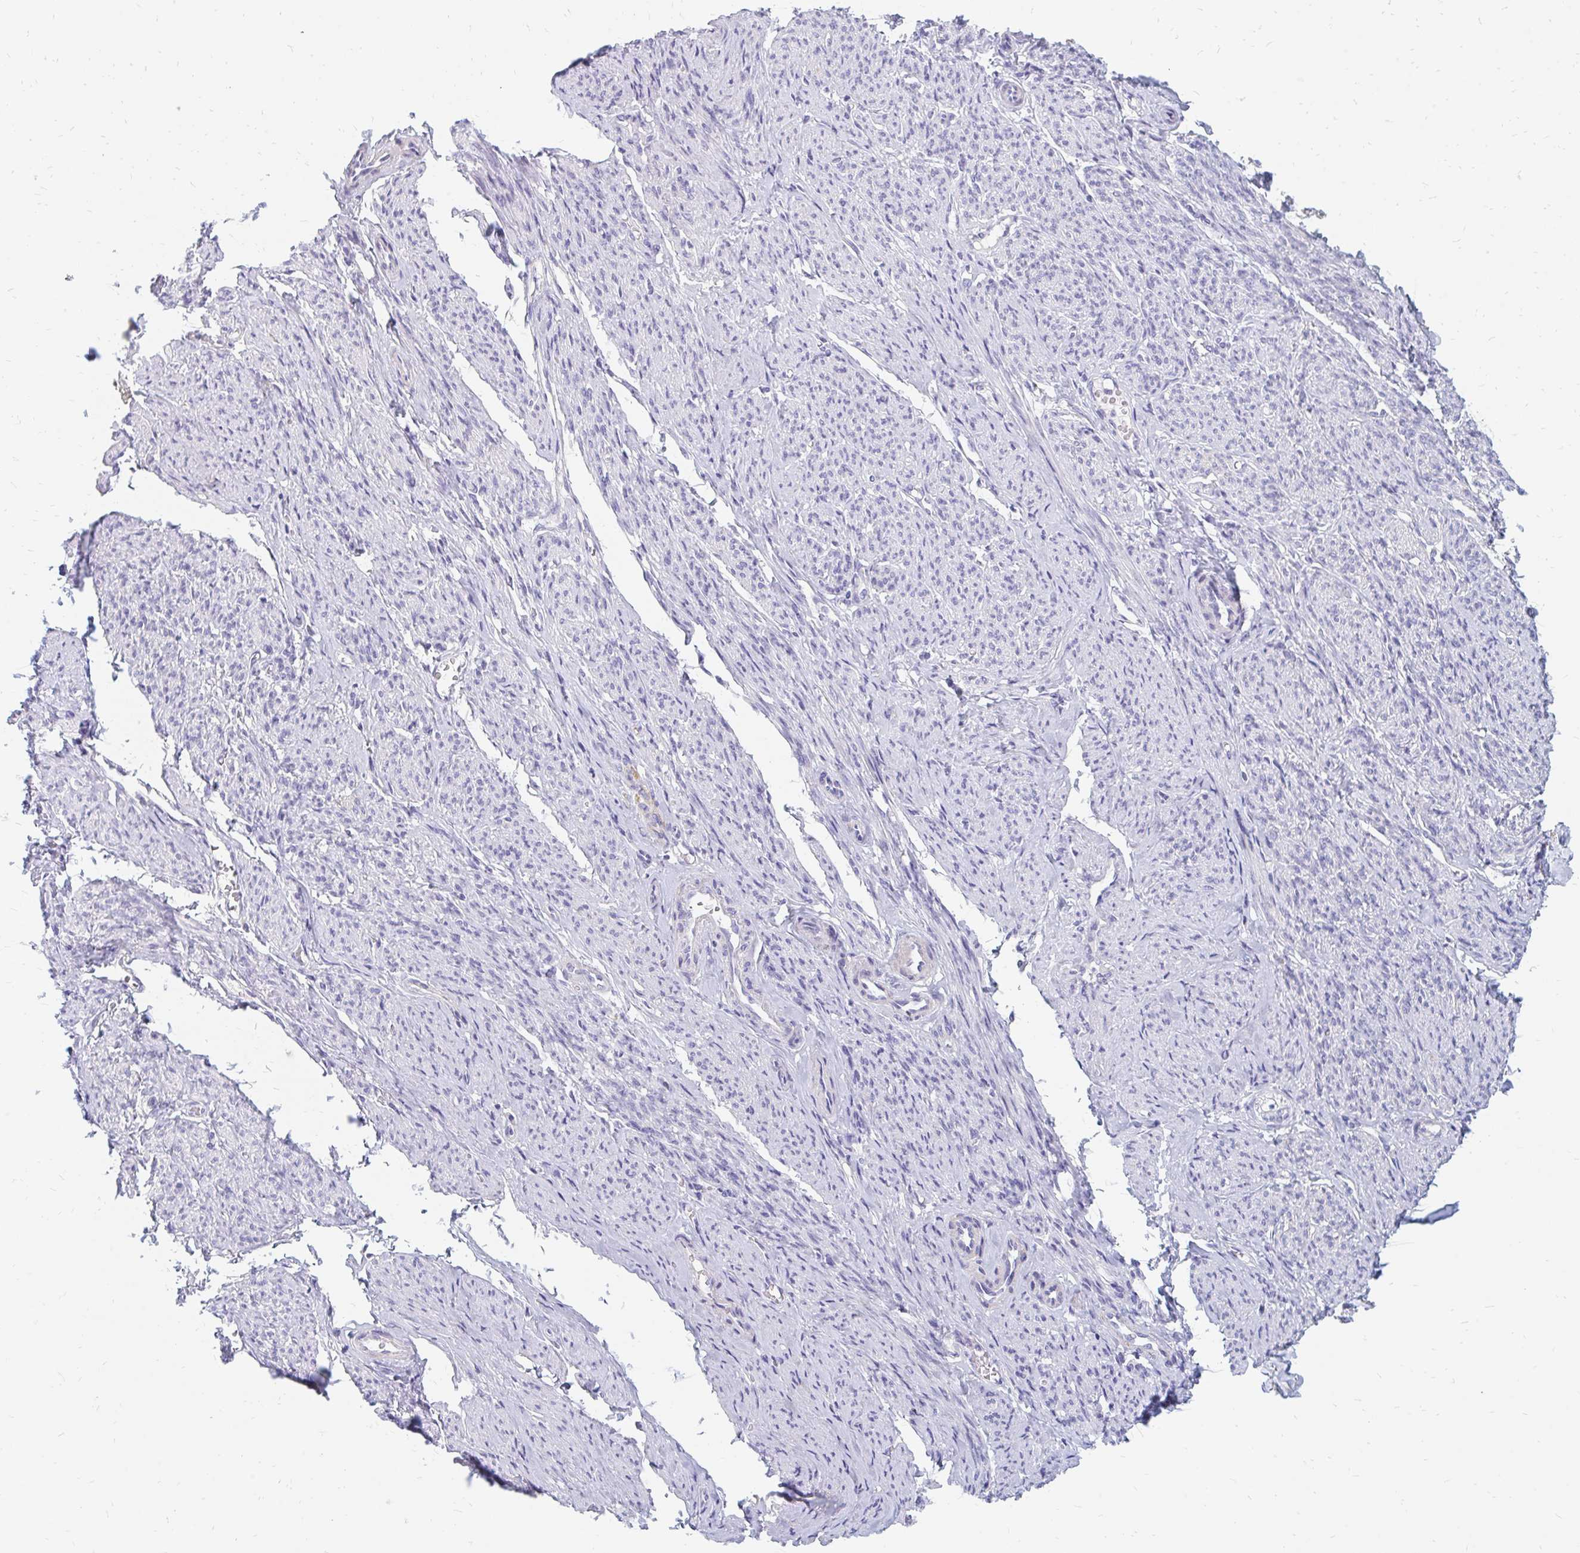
{"staining": {"intensity": "negative", "quantity": "none", "location": "none"}, "tissue": "smooth muscle", "cell_type": "Smooth muscle cells", "image_type": "normal", "snomed": [{"axis": "morphology", "description": "Normal tissue, NOS"}, {"axis": "topography", "description": "Smooth muscle"}], "caption": "High power microscopy photomicrograph of an immunohistochemistry histopathology image of unremarkable smooth muscle, revealing no significant staining in smooth muscle cells.", "gene": "OR10V1", "patient": {"sex": "female", "age": 65}}